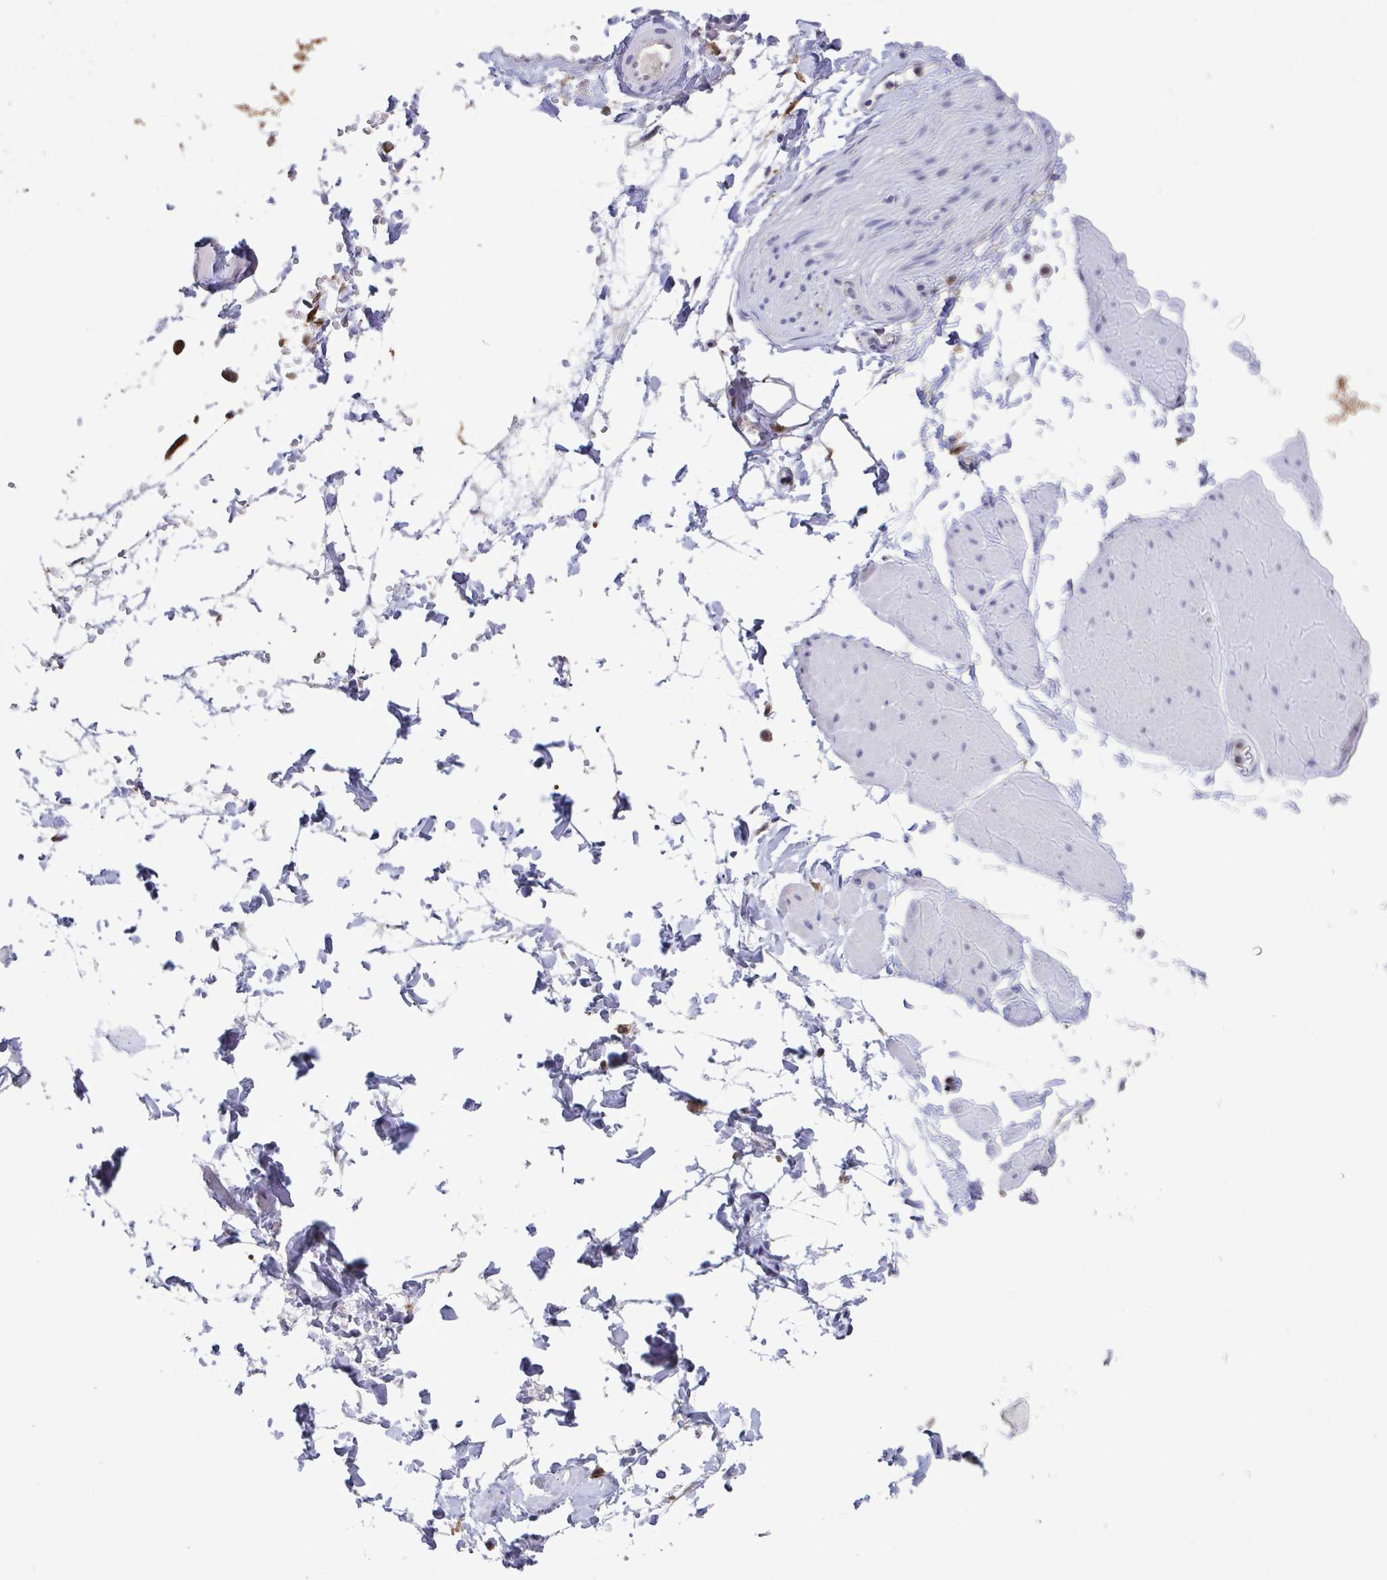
{"staining": {"intensity": "moderate", "quantity": "<25%", "location": "cytoplasmic/membranous"}, "tissue": "adipose tissue", "cell_type": "Adipocytes", "image_type": "normal", "snomed": [{"axis": "morphology", "description": "Normal tissue, NOS"}, {"axis": "topography", "description": "Smooth muscle"}, {"axis": "topography", "description": "Peripheral nerve tissue"}], "caption": "A high-resolution image shows immunohistochemistry (IHC) staining of normal adipose tissue, which reveals moderate cytoplasmic/membranous staining in approximately <25% of adipocytes.", "gene": "IDH1", "patient": {"sex": "male", "age": 58}}